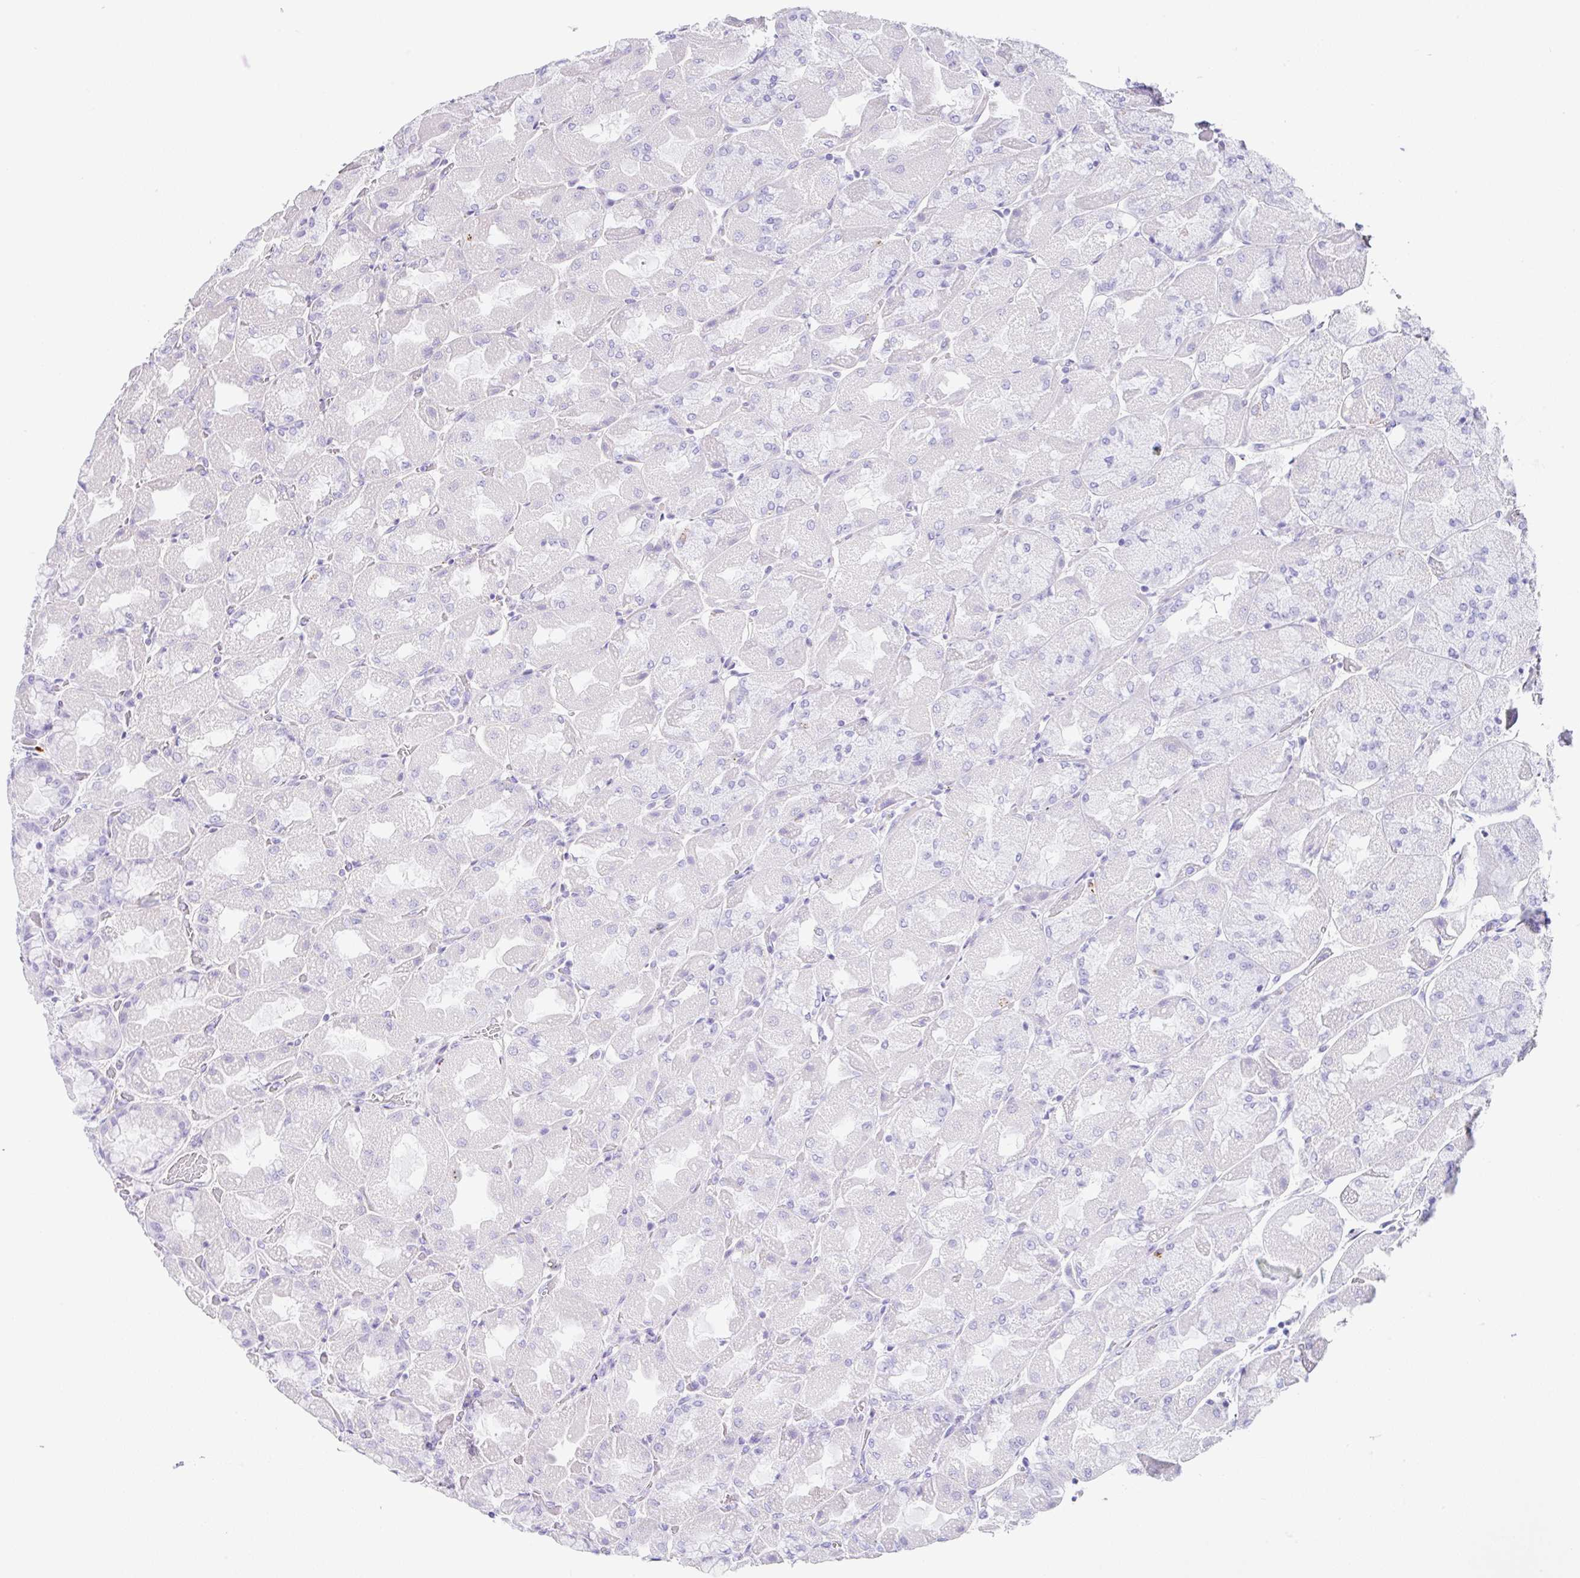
{"staining": {"intensity": "negative", "quantity": "none", "location": "none"}, "tissue": "stomach", "cell_type": "Glandular cells", "image_type": "normal", "snomed": [{"axis": "morphology", "description": "Normal tissue, NOS"}, {"axis": "topography", "description": "Stomach"}], "caption": "Immunohistochemistry of normal stomach displays no staining in glandular cells. The staining was performed using DAB (3,3'-diaminobenzidine) to visualize the protein expression in brown, while the nuclei were stained in blue with hematoxylin (Magnification: 20x).", "gene": "DKK4", "patient": {"sex": "female", "age": 61}}